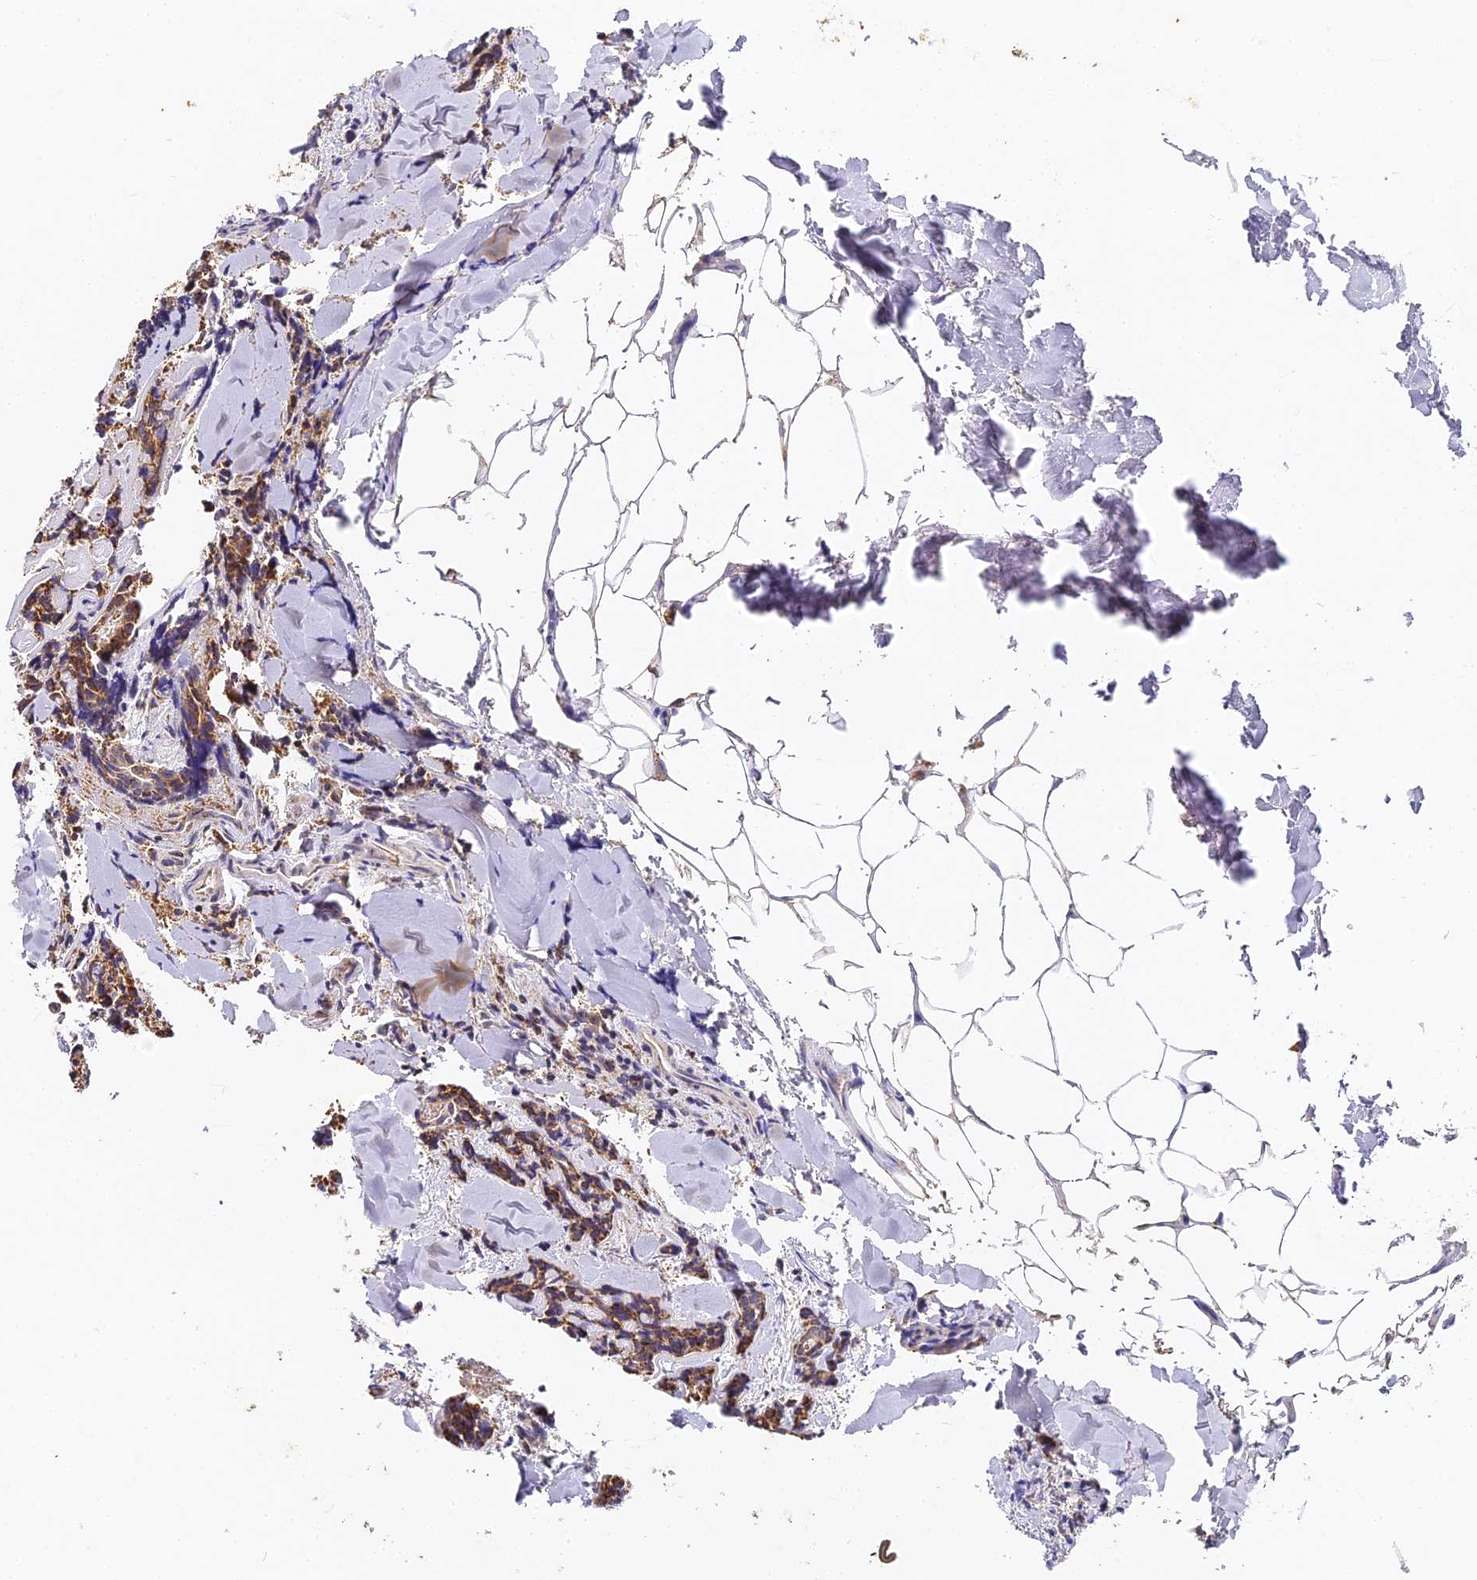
{"staining": {"intensity": "moderate", "quantity": ">75%", "location": "cytoplasmic/membranous"}, "tissue": "head and neck cancer", "cell_type": "Tumor cells", "image_type": "cancer", "snomed": [{"axis": "morphology", "description": "Adenocarcinoma, NOS"}, {"axis": "topography", "description": "Salivary gland"}, {"axis": "topography", "description": "Head-Neck"}], "caption": "This micrograph demonstrates adenocarcinoma (head and neck) stained with immunohistochemistry (IHC) to label a protein in brown. The cytoplasmic/membranous of tumor cells show moderate positivity for the protein. Nuclei are counter-stained blue.", "gene": "DONSON", "patient": {"sex": "female", "age": 63}}